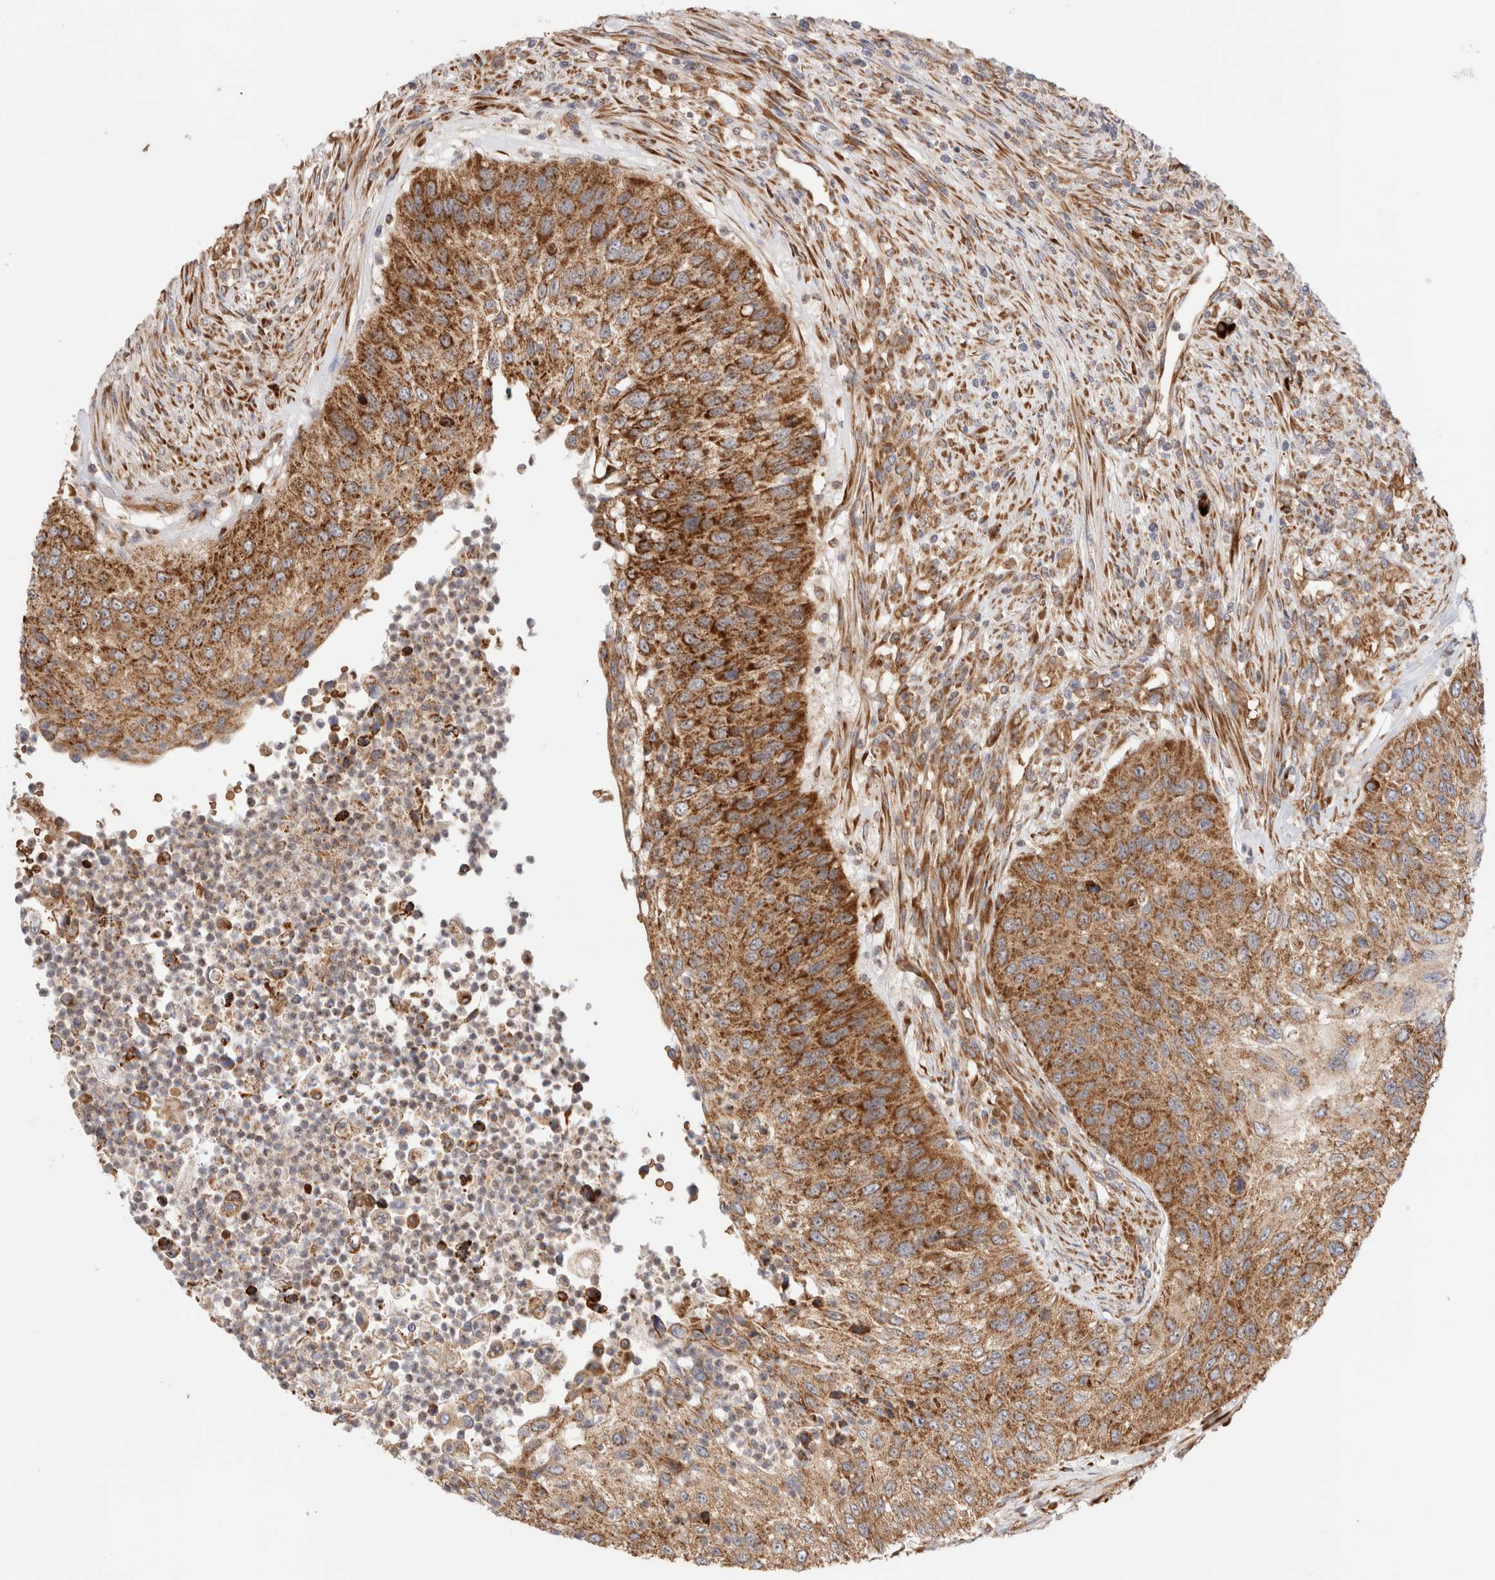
{"staining": {"intensity": "moderate", "quantity": ">75%", "location": "cytoplasmic/membranous"}, "tissue": "urothelial cancer", "cell_type": "Tumor cells", "image_type": "cancer", "snomed": [{"axis": "morphology", "description": "Urothelial carcinoma, High grade"}, {"axis": "topography", "description": "Urinary bladder"}], "caption": "Immunohistochemistry staining of urothelial cancer, which demonstrates medium levels of moderate cytoplasmic/membranous positivity in approximately >75% of tumor cells indicating moderate cytoplasmic/membranous protein positivity. The staining was performed using DAB (brown) for protein detection and nuclei were counterstained in hematoxylin (blue).", "gene": "UTS2B", "patient": {"sex": "female", "age": 60}}